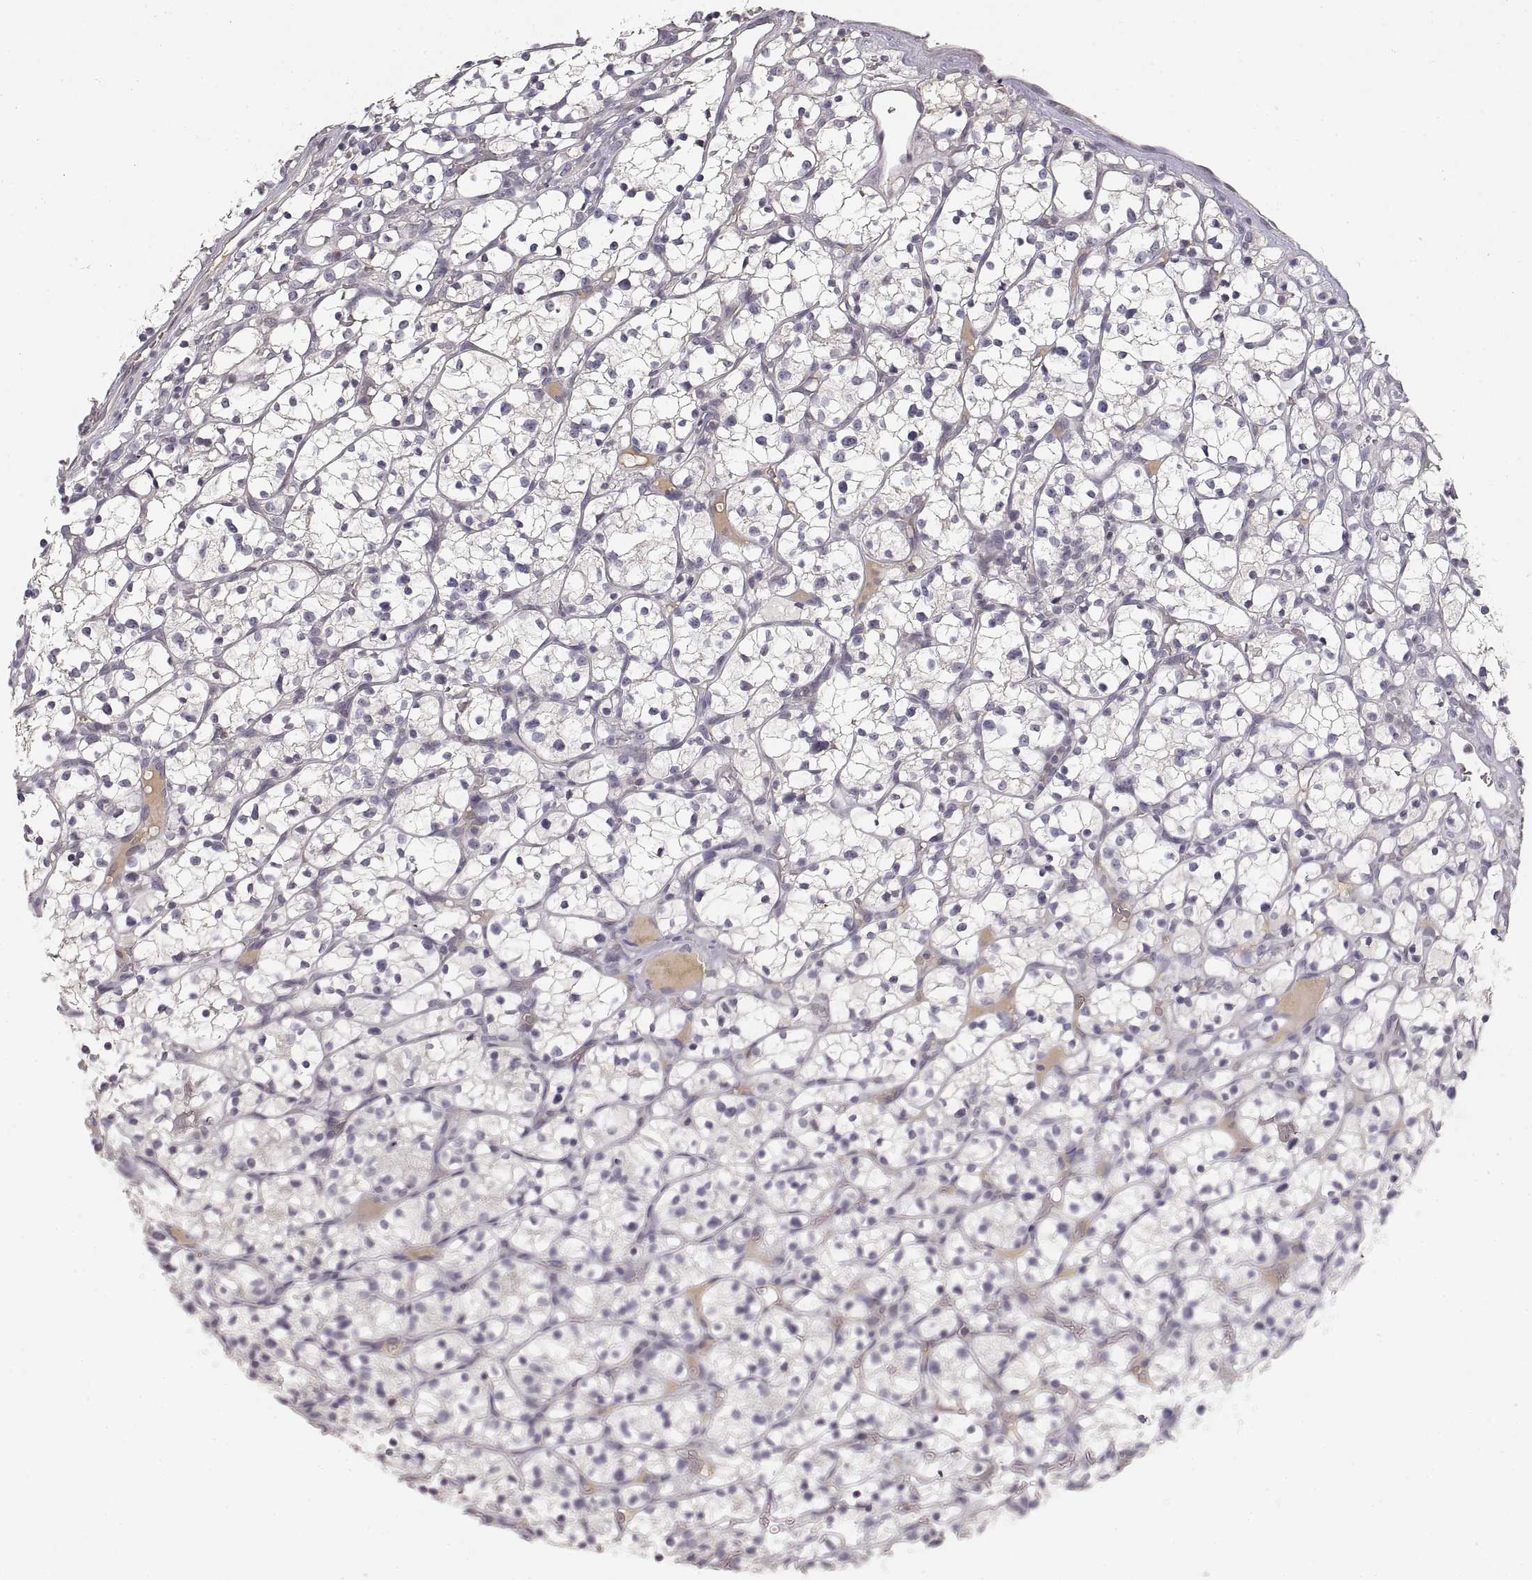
{"staining": {"intensity": "negative", "quantity": "none", "location": "none"}, "tissue": "renal cancer", "cell_type": "Tumor cells", "image_type": "cancer", "snomed": [{"axis": "morphology", "description": "Adenocarcinoma, NOS"}, {"axis": "topography", "description": "Kidney"}], "caption": "Immunohistochemical staining of human adenocarcinoma (renal) exhibits no significant staining in tumor cells.", "gene": "RUNDC3A", "patient": {"sex": "female", "age": 64}}